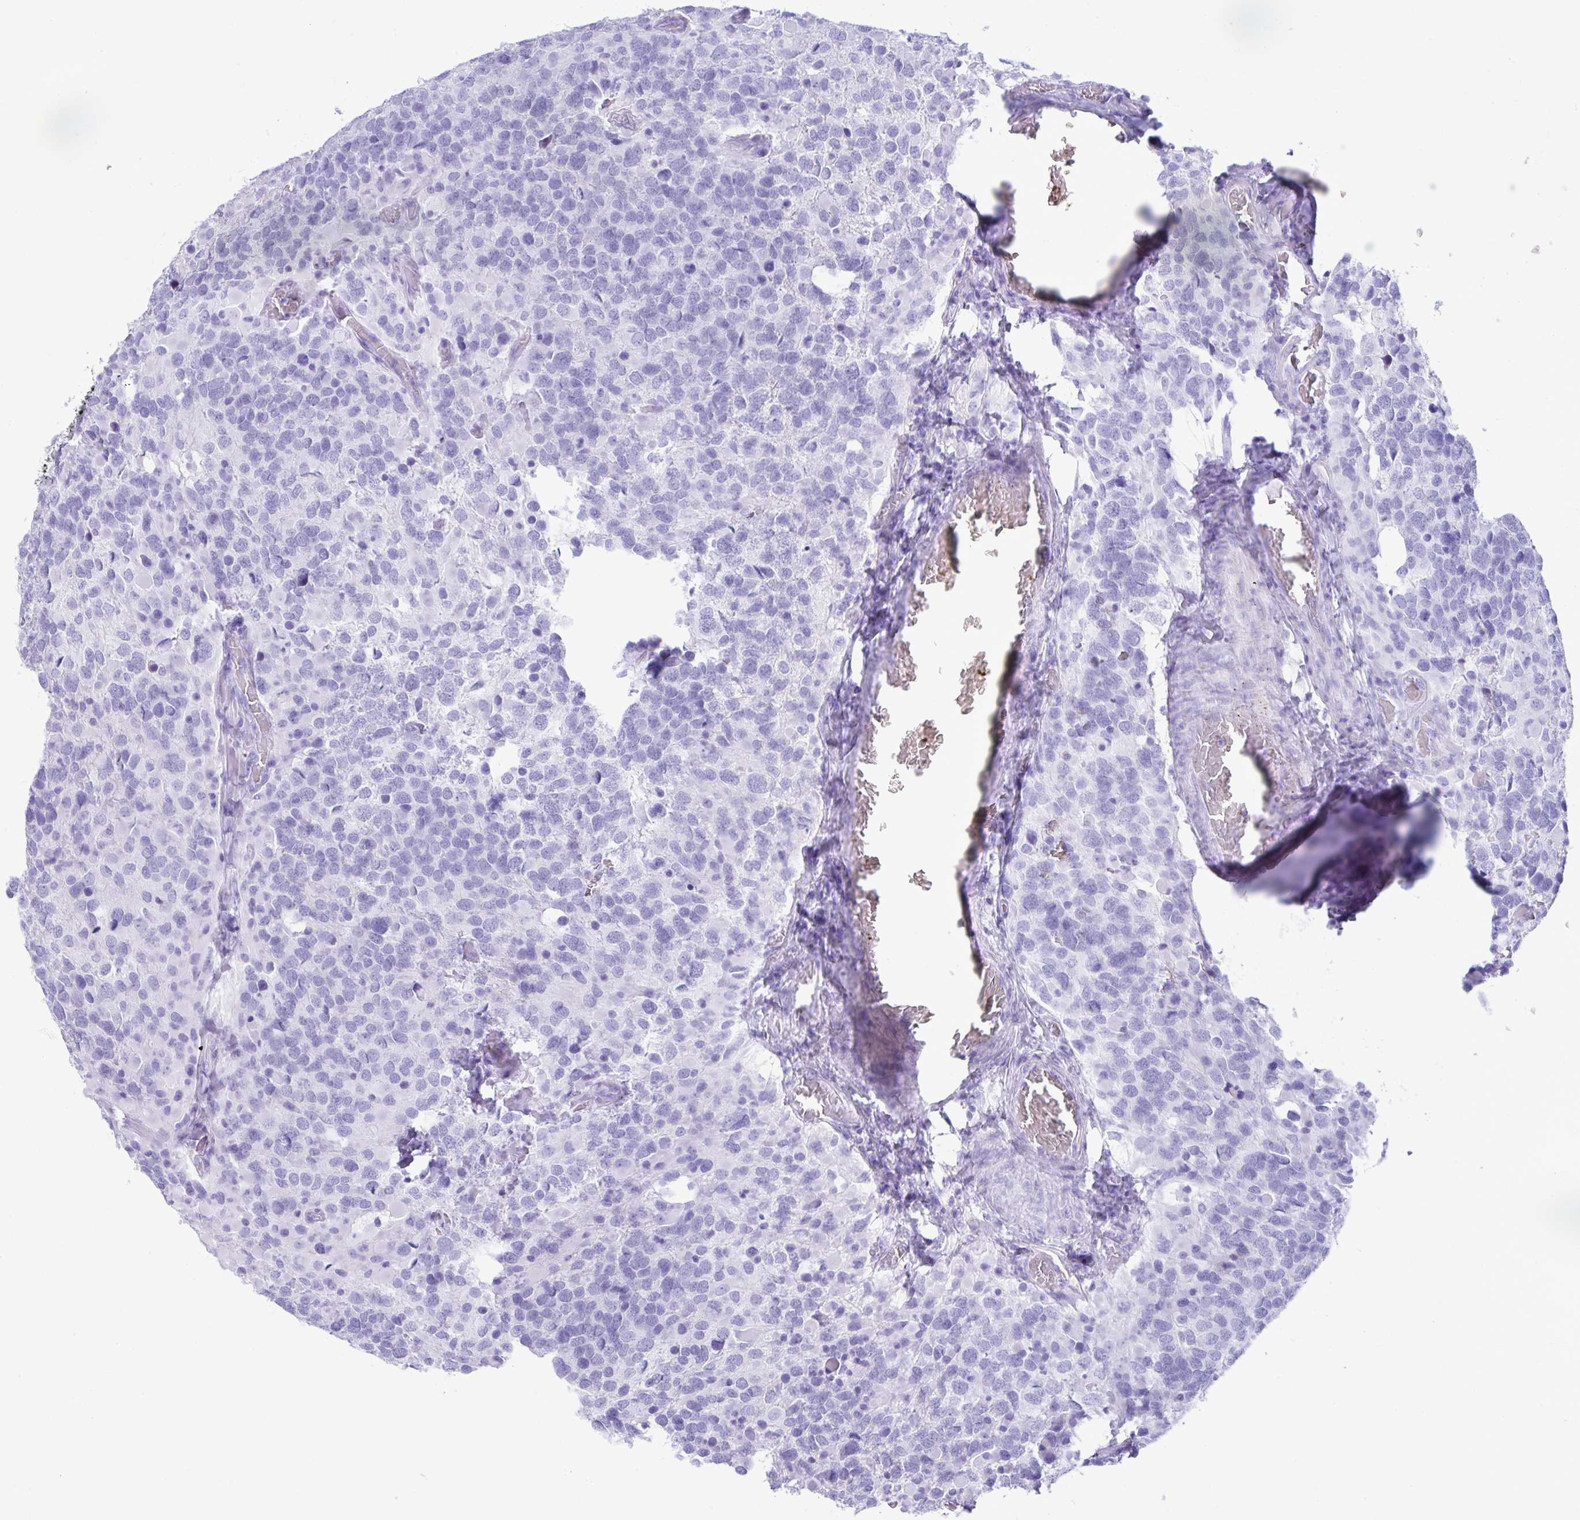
{"staining": {"intensity": "negative", "quantity": "none", "location": "none"}, "tissue": "glioma", "cell_type": "Tumor cells", "image_type": "cancer", "snomed": [{"axis": "morphology", "description": "Glioma, malignant, High grade"}, {"axis": "topography", "description": "Brain"}], "caption": "IHC image of neoplastic tissue: glioma stained with DAB (3,3'-diaminobenzidine) displays no significant protein positivity in tumor cells.", "gene": "SMIM9", "patient": {"sex": "female", "age": 40}}